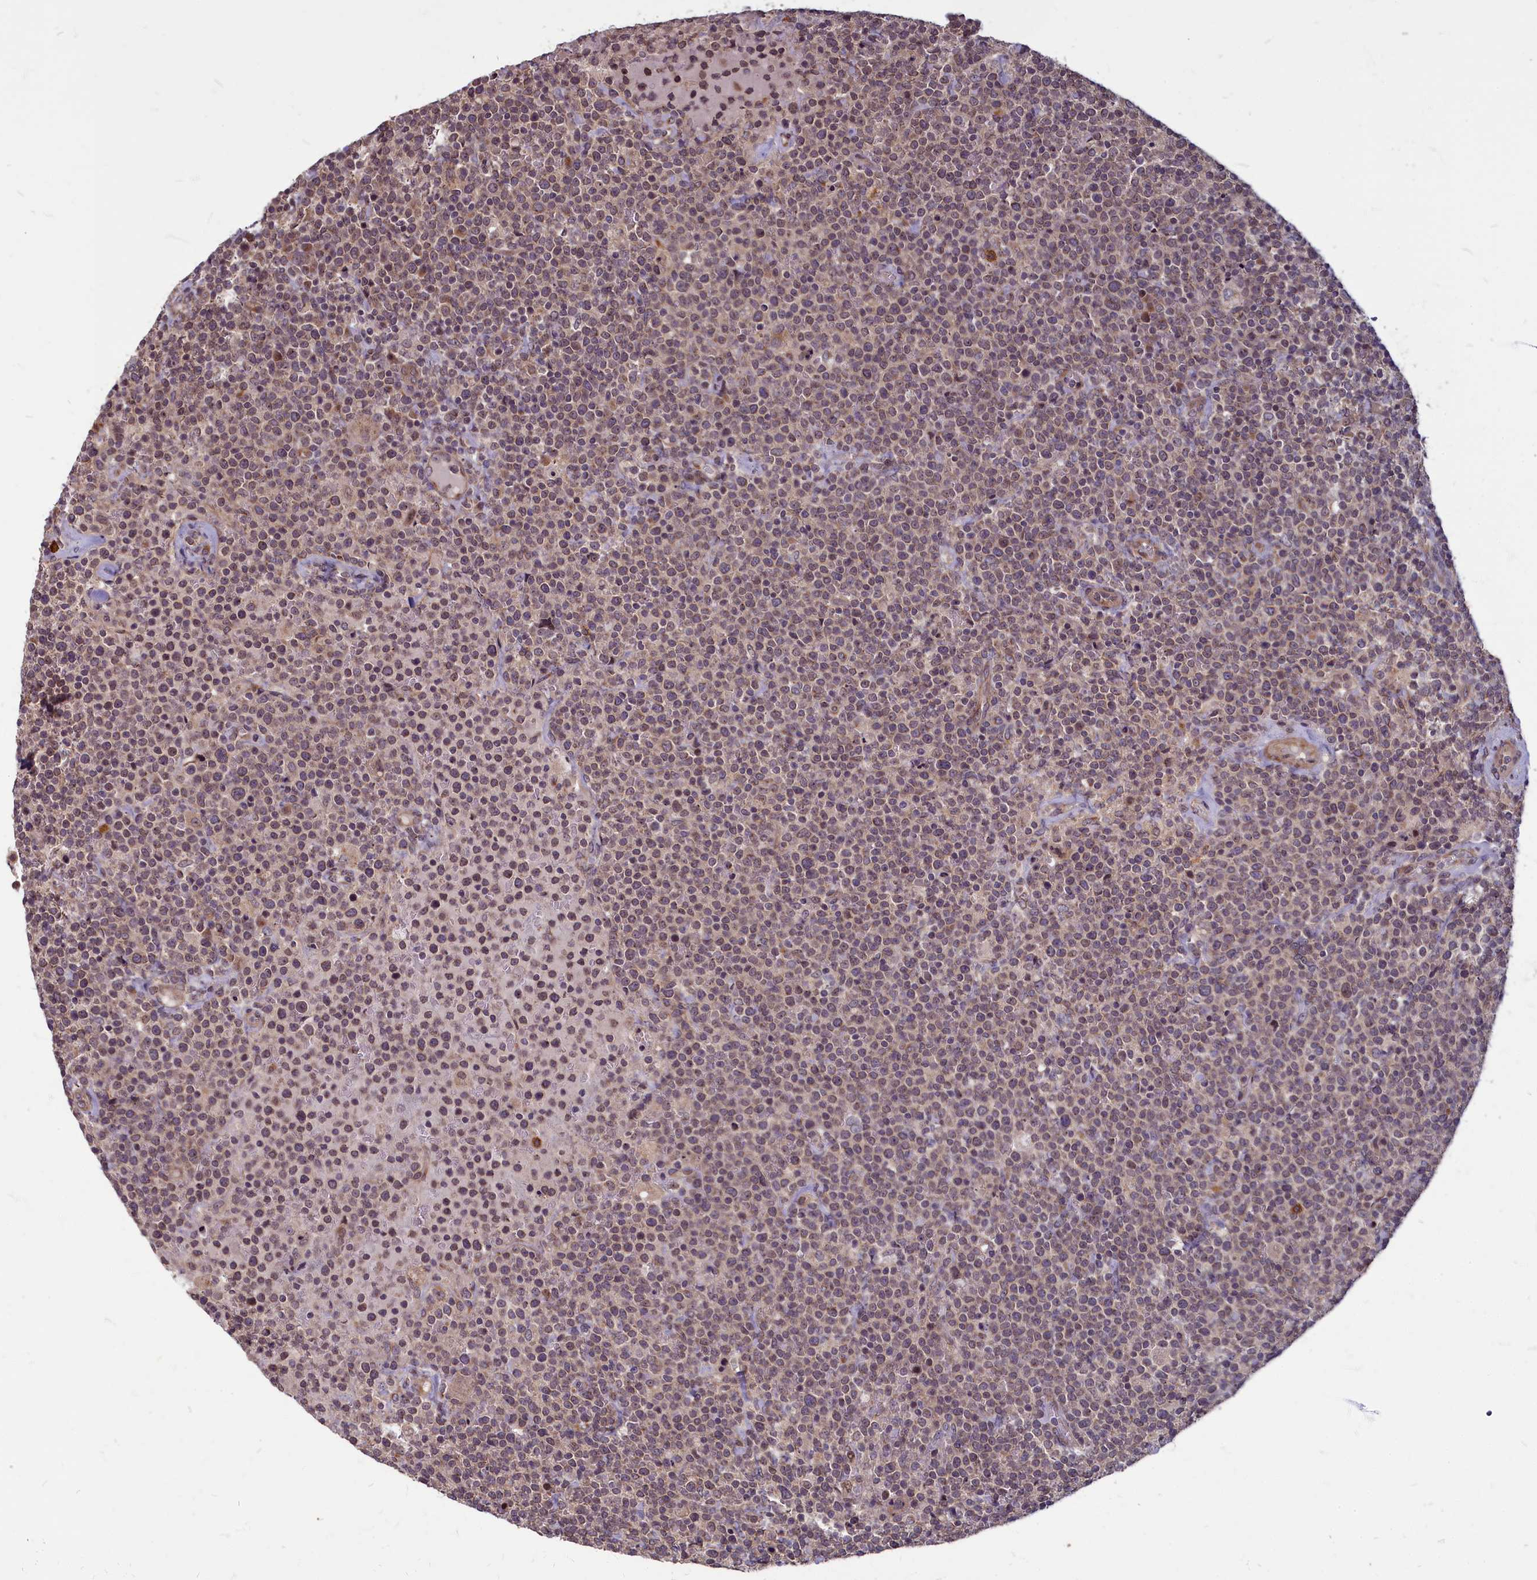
{"staining": {"intensity": "weak", "quantity": "25%-75%", "location": "cytoplasmic/membranous"}, "tissue": "lymphoma", "cell_type": "Tumor cells", "image_type": "cancer", "snomed": [{"axis": "morphology", "description": "Malignant lymphoma, non-Hodgkin's type, High grade"}, {"axis": "topography", "description": "Lymph node"}], "caption": "The photomicrograph exhibits immunohistochemical staining of high-grade malignant lymphoma, non-Hodgkin's type. There is weak cytoplasmic/membranous expression is seen in approximately 25%-75% of tumor cells. Immunohistochemistry (ihc) stains the protein of interest in brown and the nuclei are stained blue.", "gene": "MYCBP", "patient": {"sex": "male", "age": 61}}